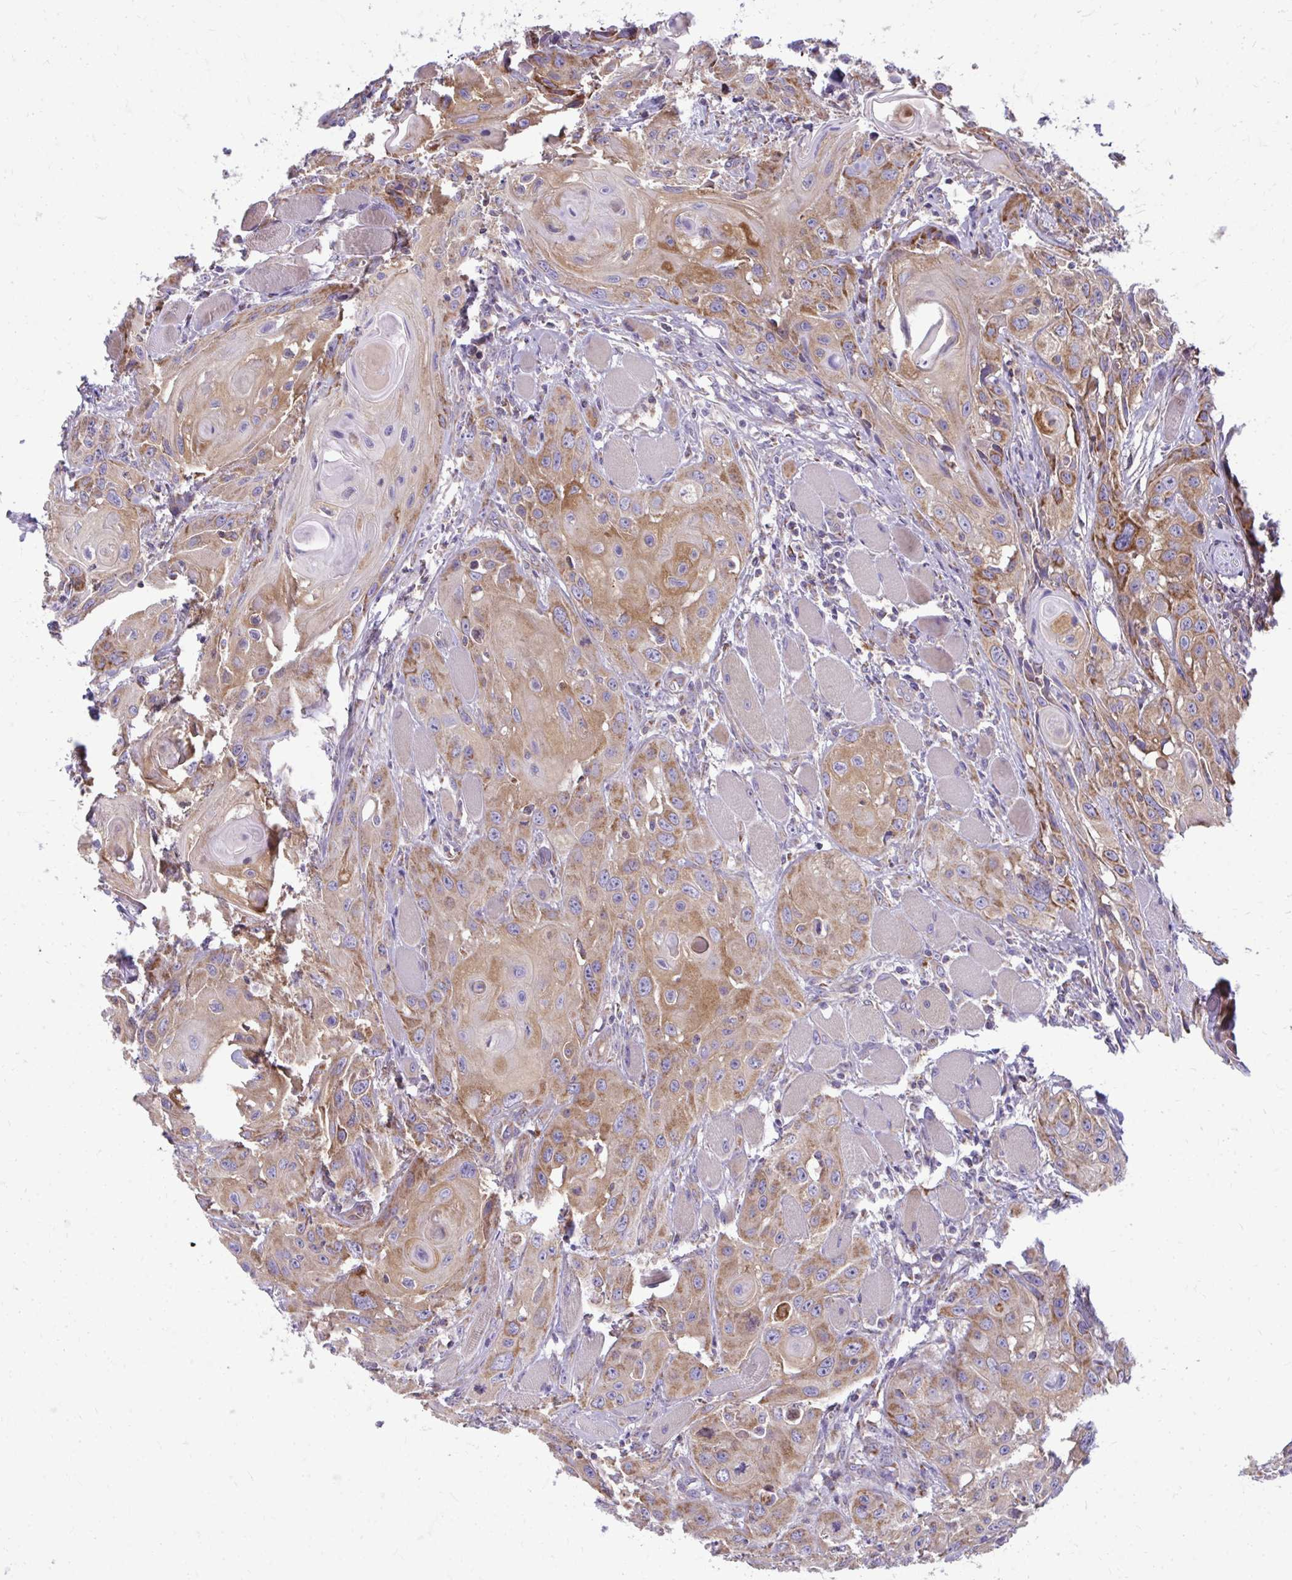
{"staining": {"intensity": "moderate", "quantity": ">75%", "location": "cytoplasmic/membranous"}, "tissue": "head and neck cancer", "cell_type": "Tumor cells", "image_type": "cancer", "snomed": [{"axis": "morphology", "description": "Squamous cell carcinoma, NOS"}, {"axis": "topography", "description": "Oral tissue"}, {"axis": "topography", "description": "Head-Neck"}], "caption": "Head and neck squamous cell carcinoma tissue demonstrates moderate cytoplasmic/membranous expression in about >75% of tumor cells, visualized by immunohistochemistry.", "gene": "IFIT1", "patient": {"sex": "male", "age": 58}}